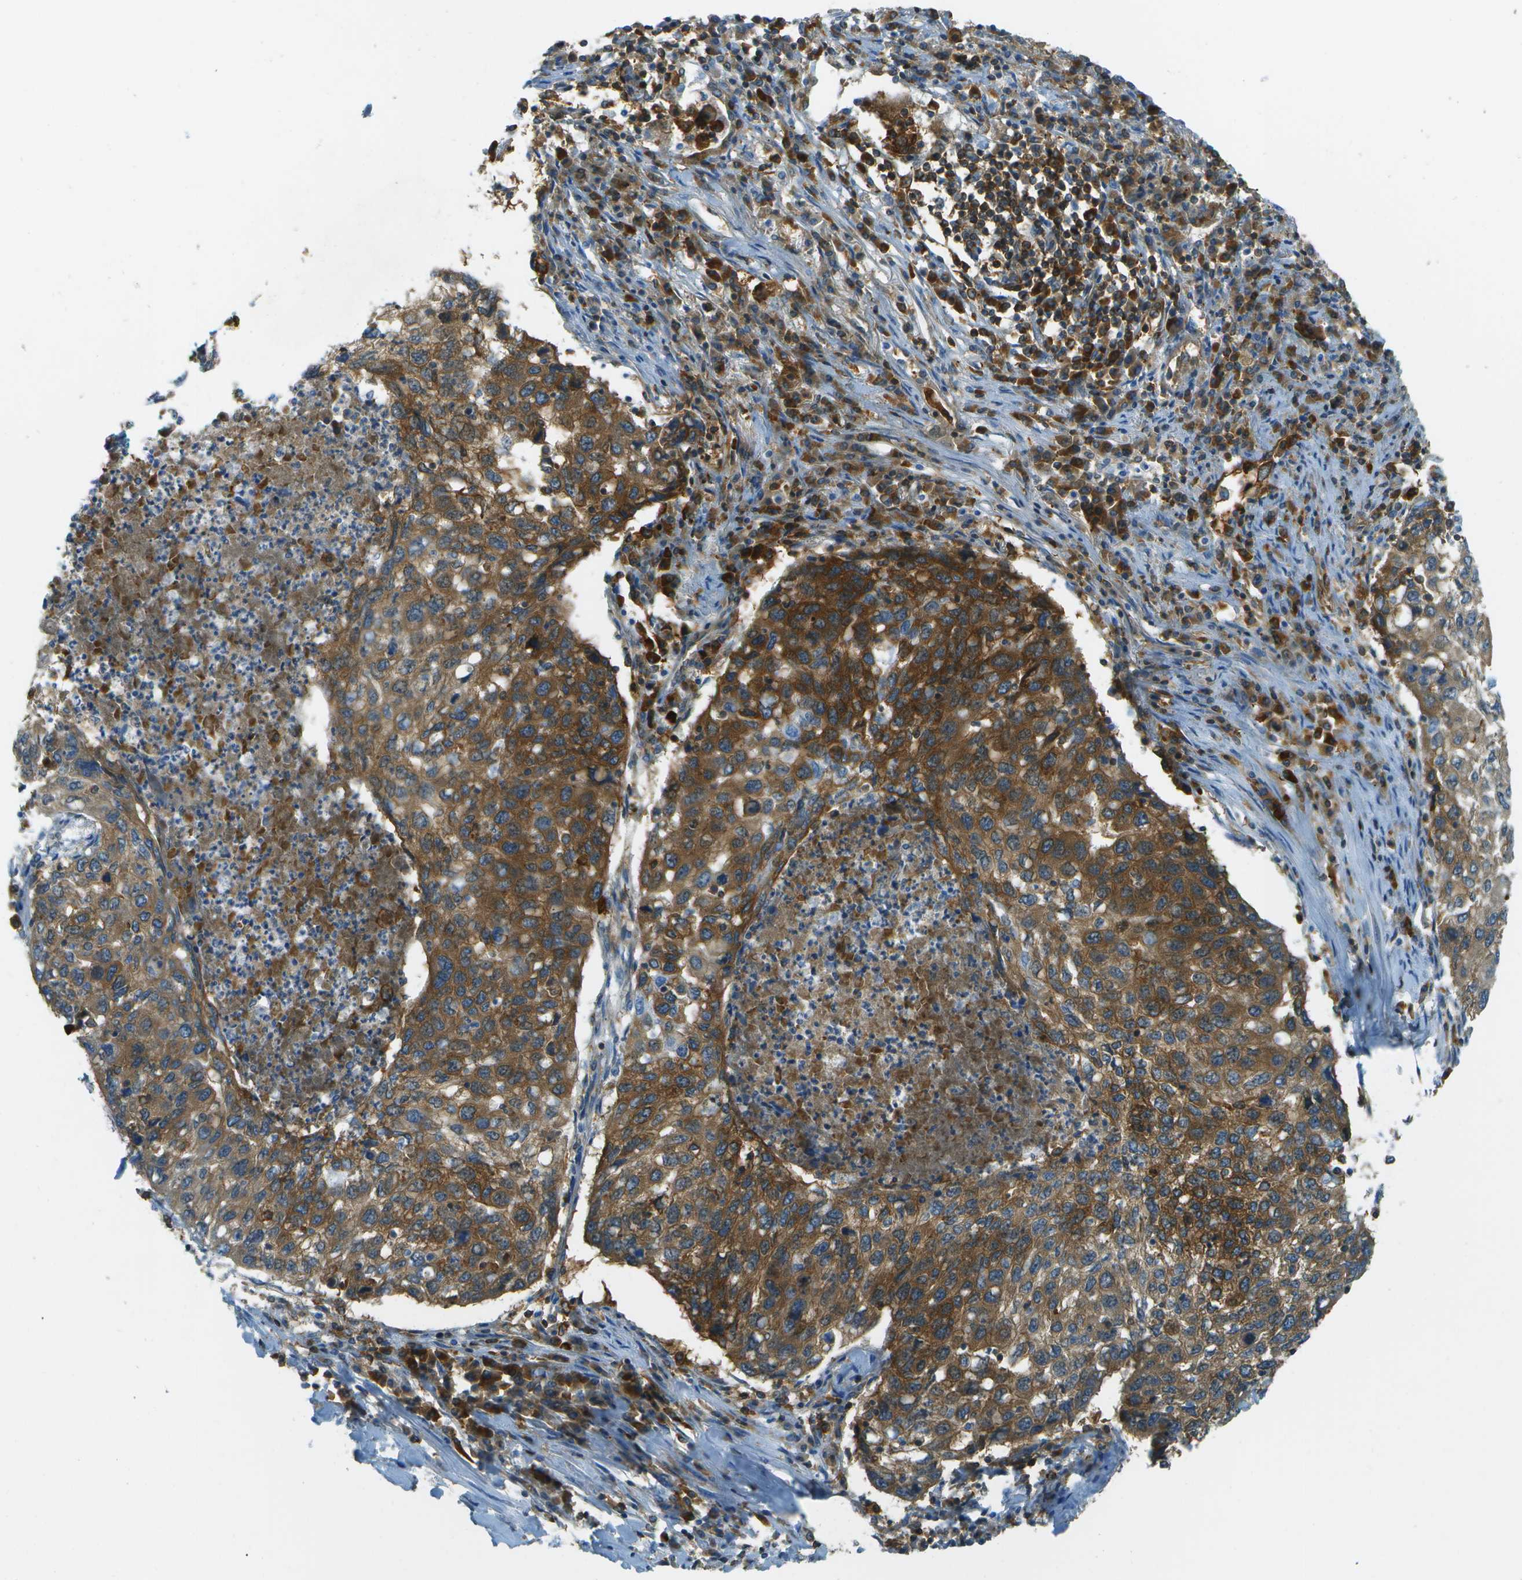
{"staining": {"intensity": "weak", "quantity": ">75%", "location": "cytoplasmic/membranous"}, "tissue": "lung cancer", "cell_type": "Tumor cells", "image_type": "cancer", "snomed": [{"axis": "morphology", "description": "Squamous cell carcinoma, NOS"}, {"axis": "topography", "description": "Lung"}], "caption": "Lung squamous cell carcinoma tissue shows weak cytoplasmic/membranous staining in approximately >75% of tumor cells Using DAB (3,3'-diaminobenzidine) (brown) and hematoxylin (blue) stains, captured at high magnification using brightfield microscopy.", "gene": "TMTC1", "patient": {"sex": "female", "age": 63}}